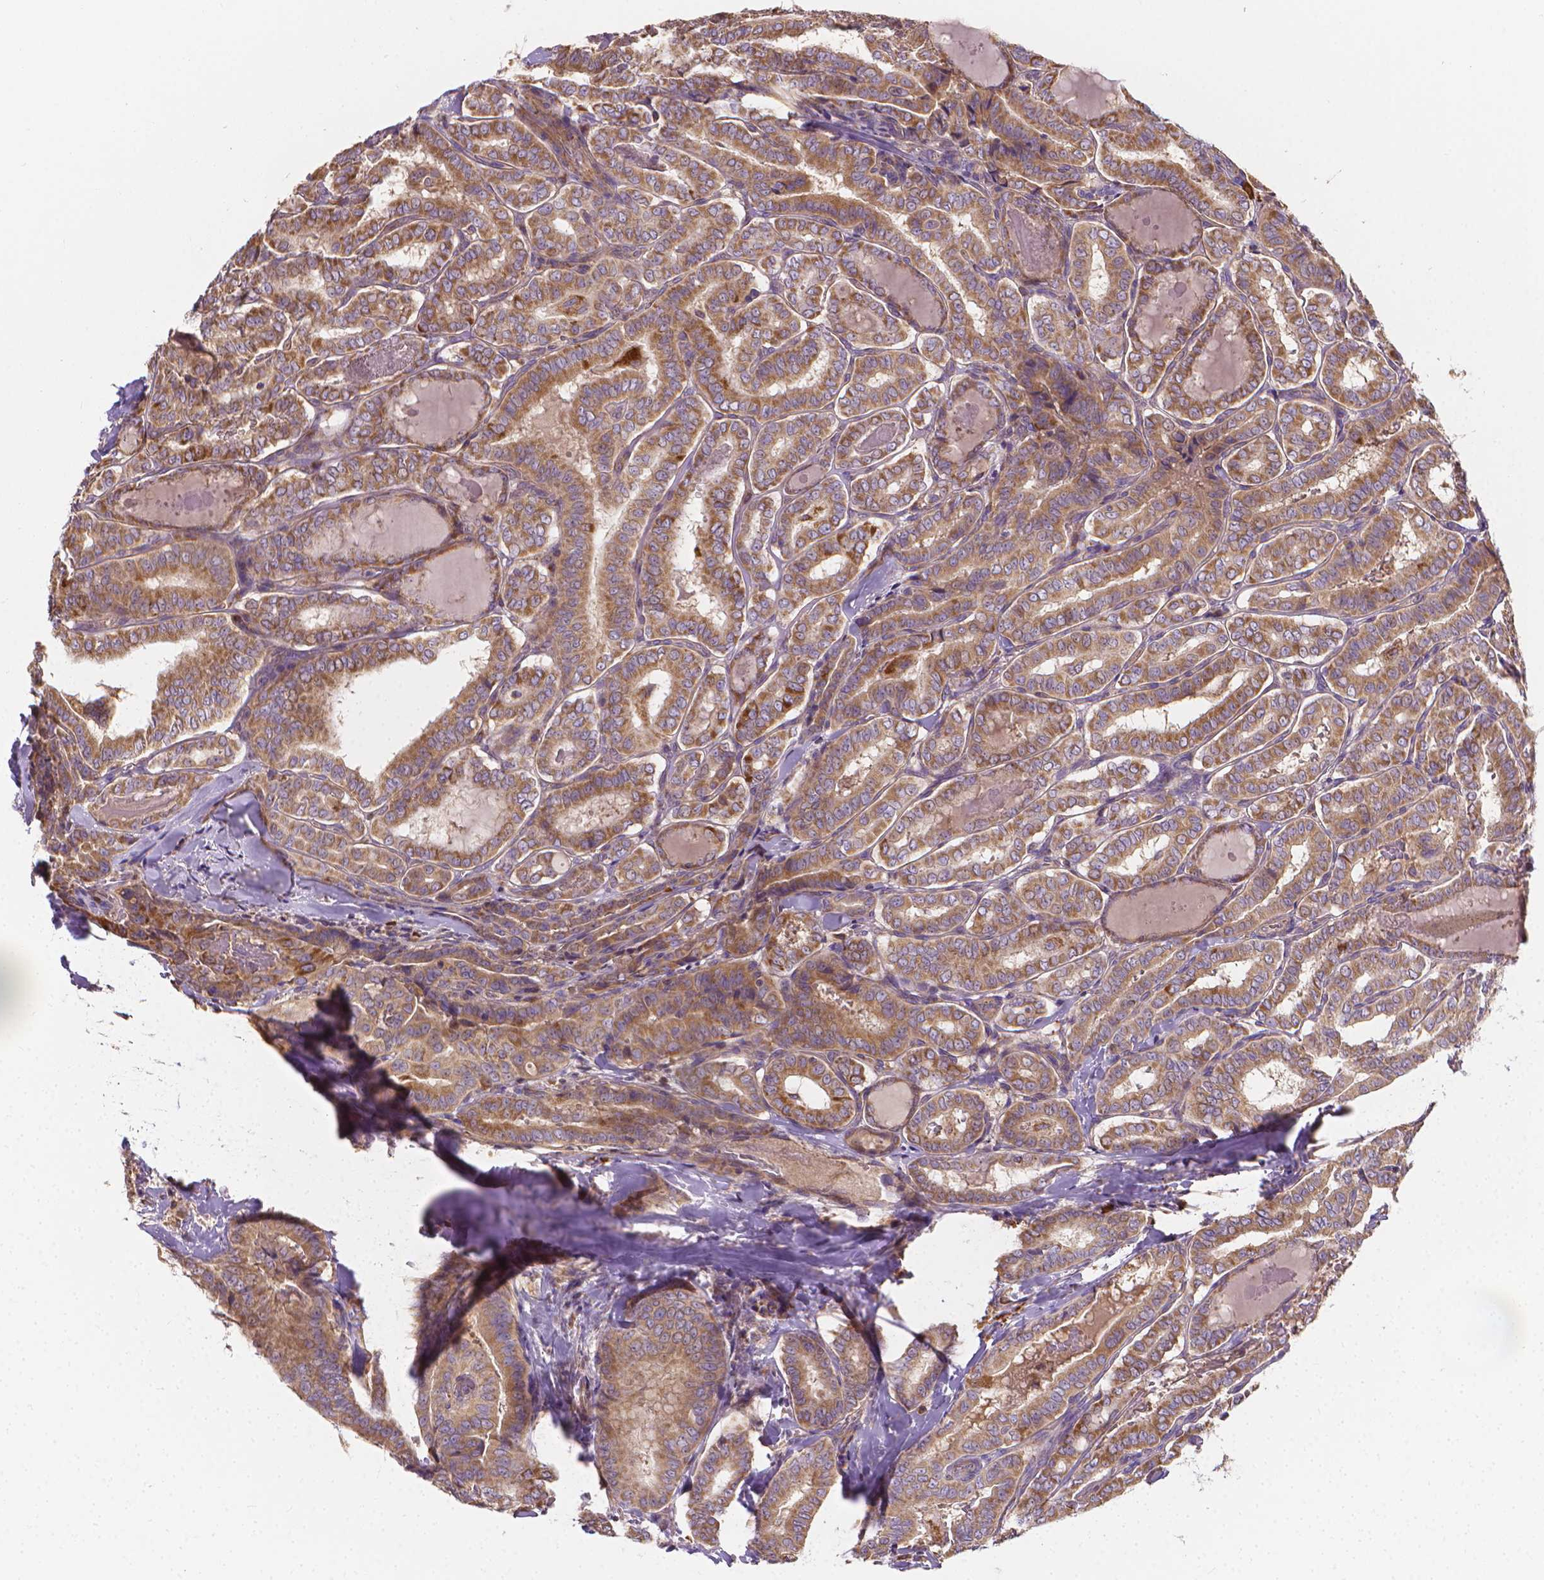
{"staining": {"intensity": "moderate", "quantity": ">75%", "location": "cytoplasmic/membranous"}, "tissue": "thyroid cancer", "cell_type": "Tumor cells", "image_type": "cancer", "snomed": [{"axis": "morphology", "description": "Papillary adenocarcinoma, NOS"}, {"axis": "morphology", "description": "Papillary adenoma metastatic"}, {"axis": "topography", "description": "Thyroid gland"}], "caption": "Immunohistochemistry histopathology image of human papillary adenocarcinoma (thyroid) stained for a protein (brown), which reveals medium levels of moderate cytoplasmic/membranous expression in about >75% of tumor cells.", "gene": "SNCAIP", "patient": {"sex": "female", "age": 50}}